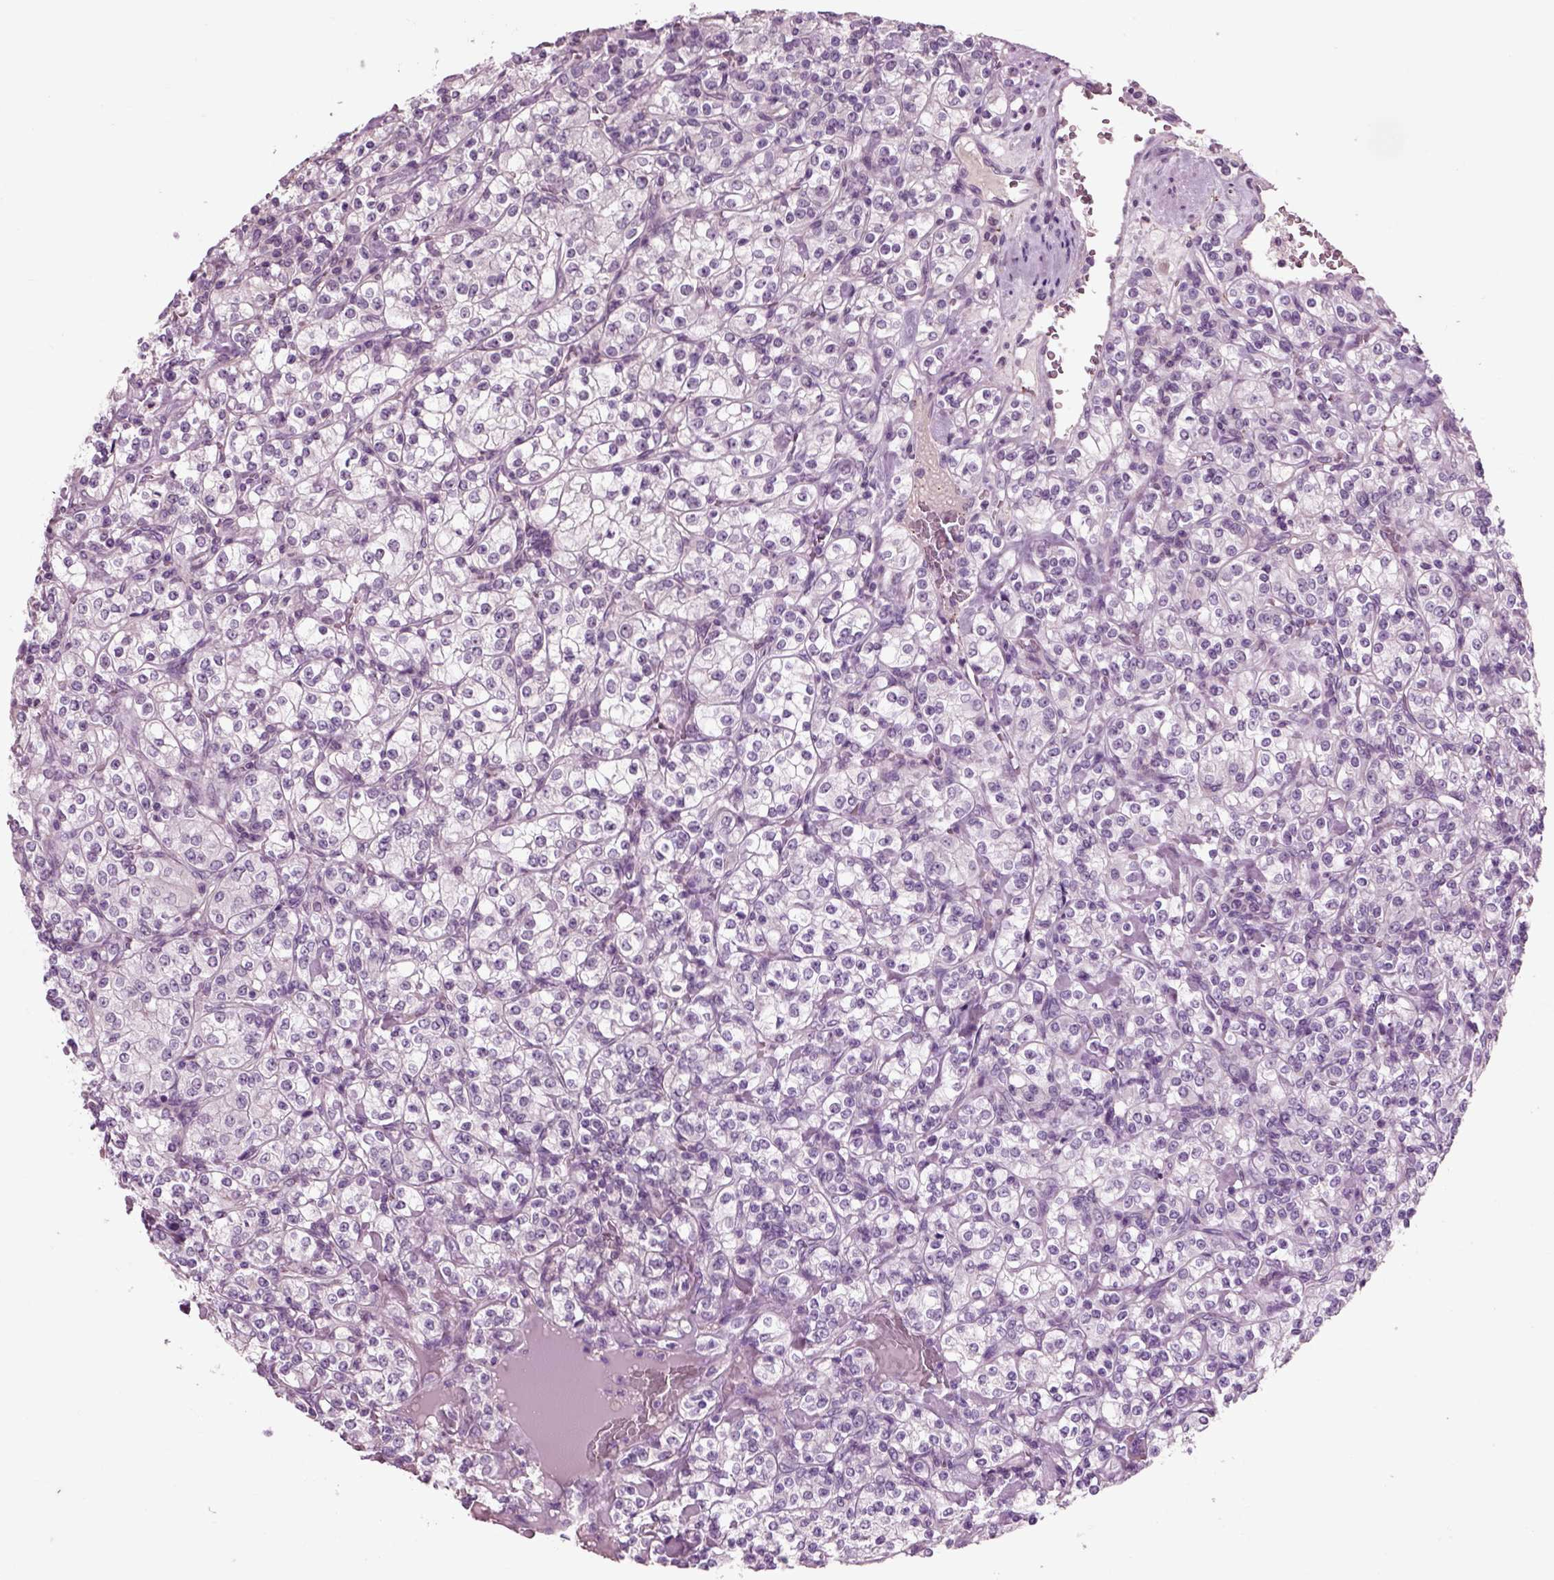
{"staining": {"intensity": "negative", "quantity": "none", "location": "none"}, "tissue": "renal cancer", "cell_type": "Tumor cells", "image_type": "cancer", "snomed": [{"axis": "morphology", "description": "Adenocarcinoma, NOS"}, {"axis": "topography", "description": "Kidney"}], "caption": "Histopathology image shows no significant protein expression in tumor cells of renal cancer.", "gene": "CHGB", "patient": {"sex": "male", "age": 77}}